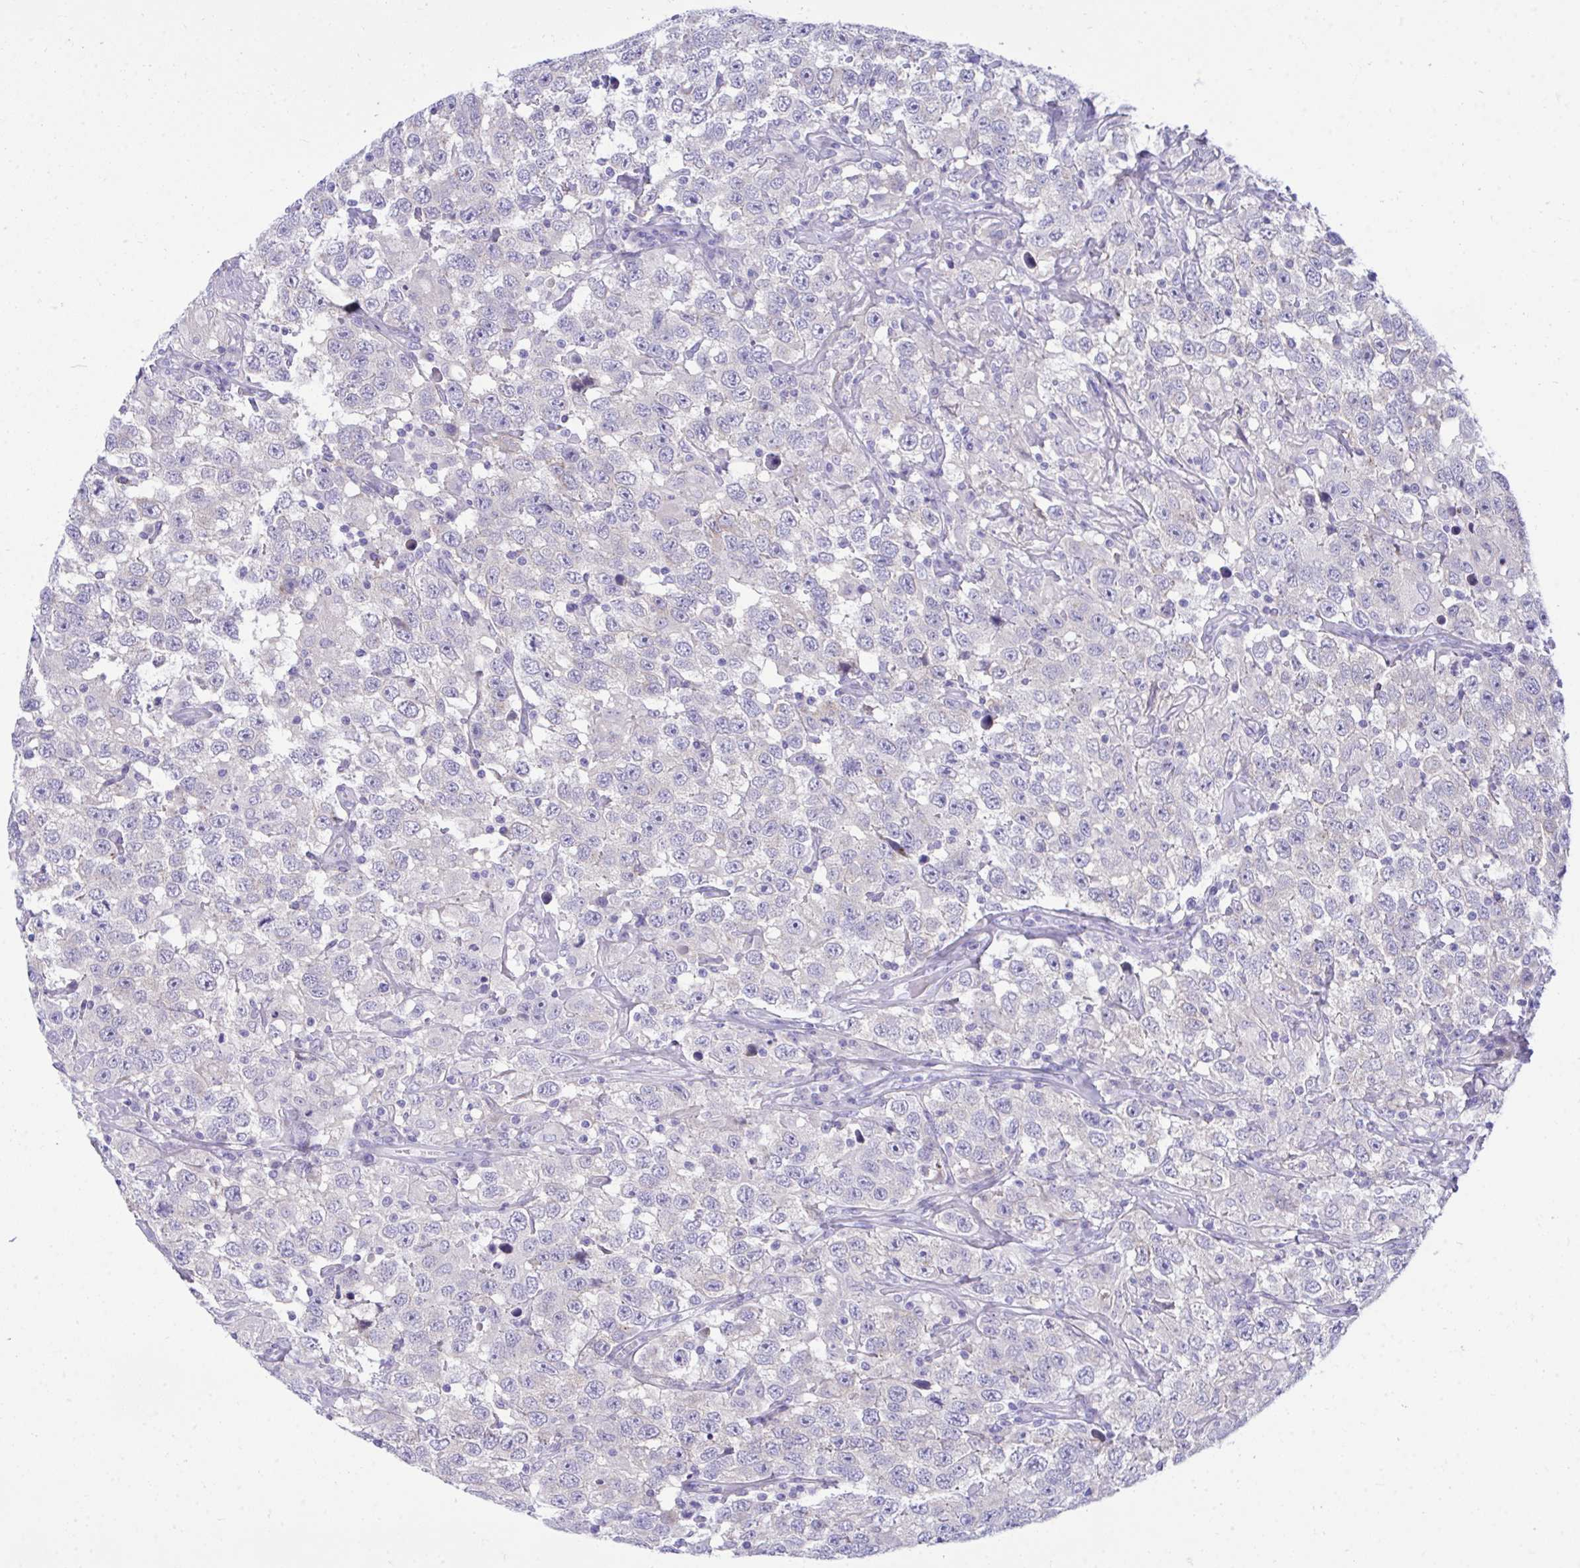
{"staining": {"intensity": "negative", "quantity": "none", "location": "none"}, "tissue": "testis cancer", "cell_type": "Tumor cells", "image_type": "cancer", "snomed": [{"axis": "morphology", "description": "Seminoma, NOS"}, {"axis": "topography", "description": "Testis"}], "caption": "This is an IHC histopathology image of human seminoma (testis). There is no positivity in tumor cells.", "gene": "PLEKHH1", "patient": {"sex": "male", "age": 41}}